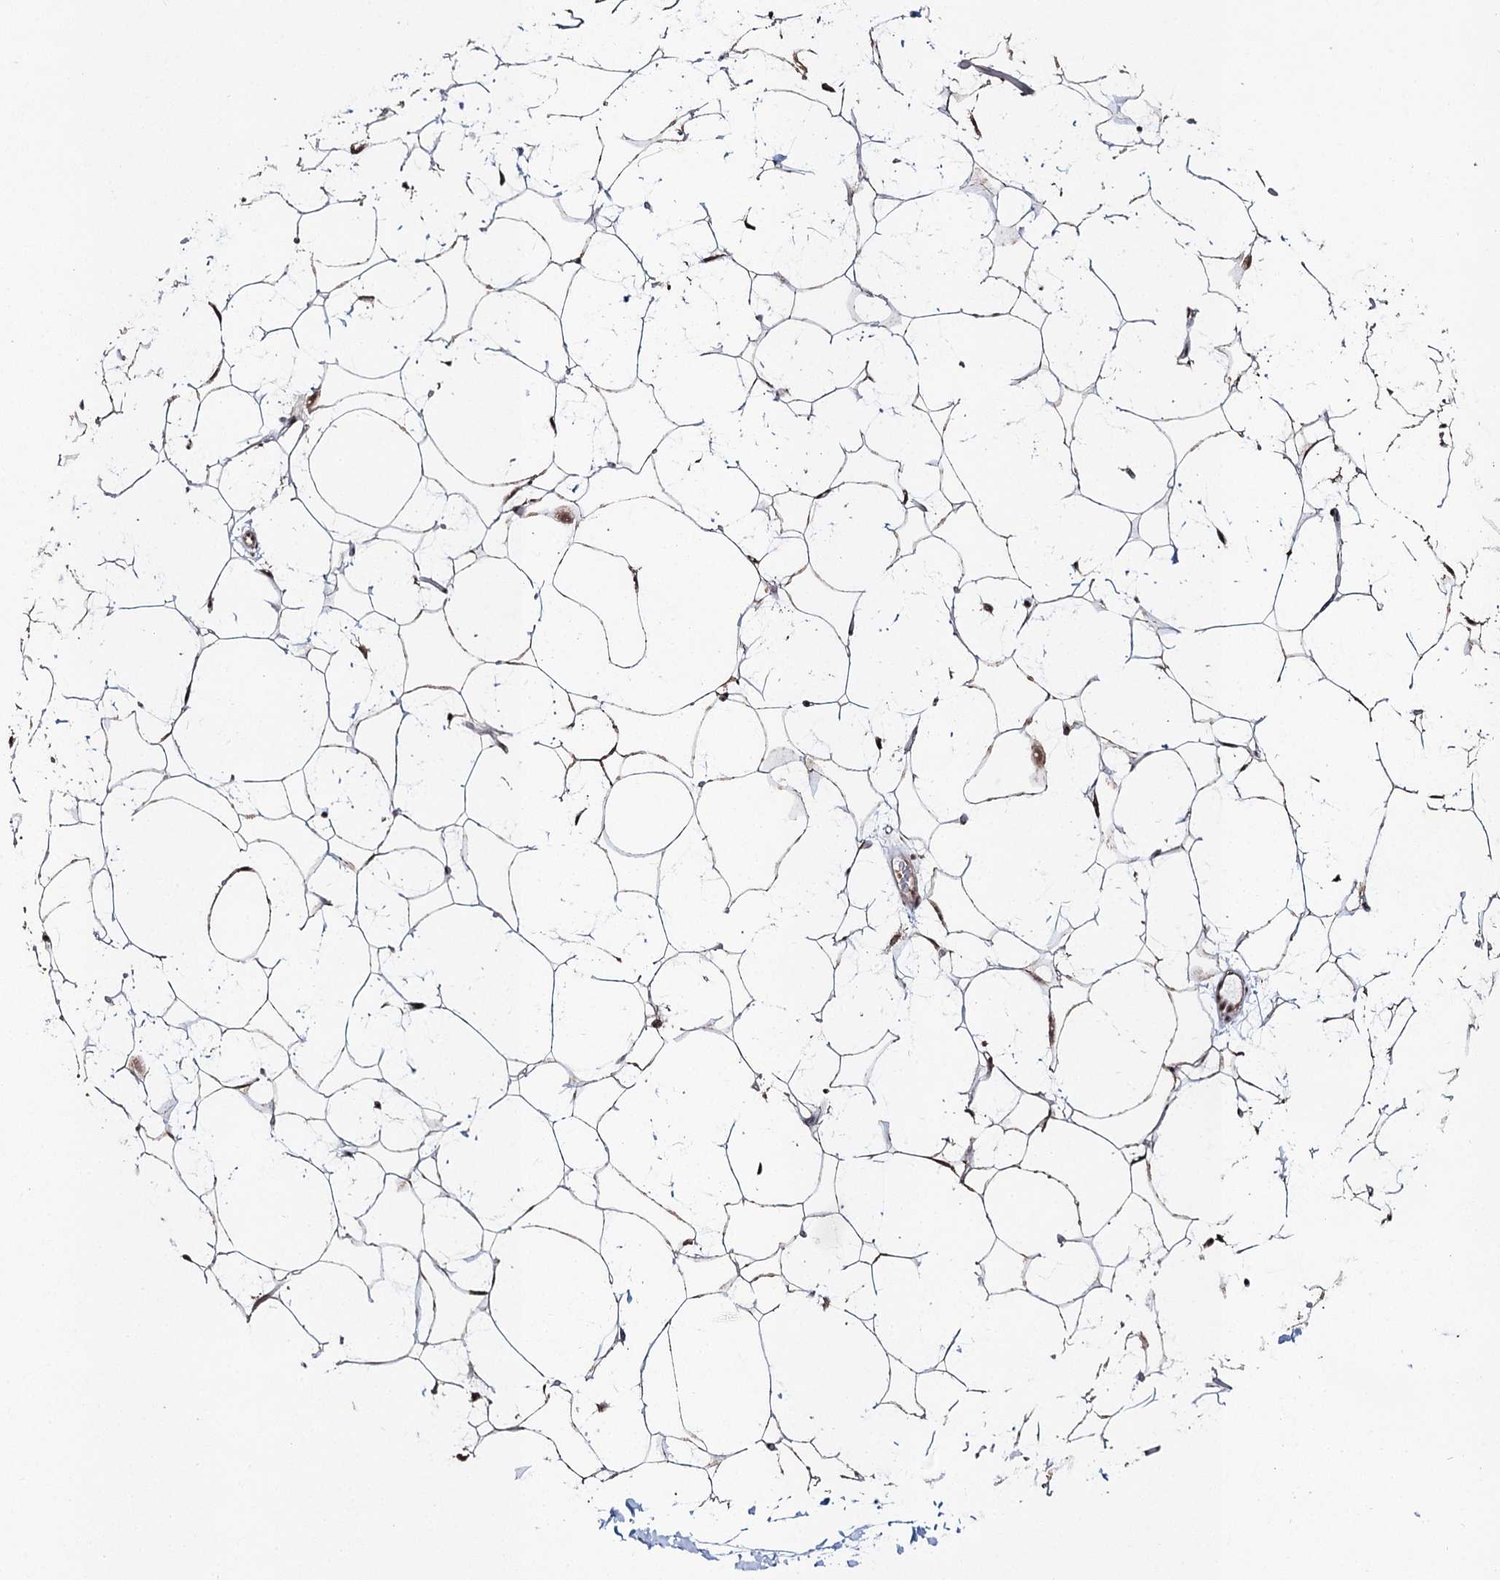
{"staining": {"intensity": "weak", "quantity": "25%-75%", "location": "cytoplasmic/membranous"}, "tissue": "adipose tissue", "cell_type": "Adipocytes", "image_type": "normal", "snomed": [{"axis": "morphology", "description": "Normal tissue, NOS"}, {"axis": "topography", "description": "Breast"}], "caption": "Protein staining shows weak cytoplasmic/membranous staining in approximately 25%-75% of adipocytes in unremarkable adipose tissue.", "gene": "PDHX", "patient": {"sex": "female", "age": 26}}